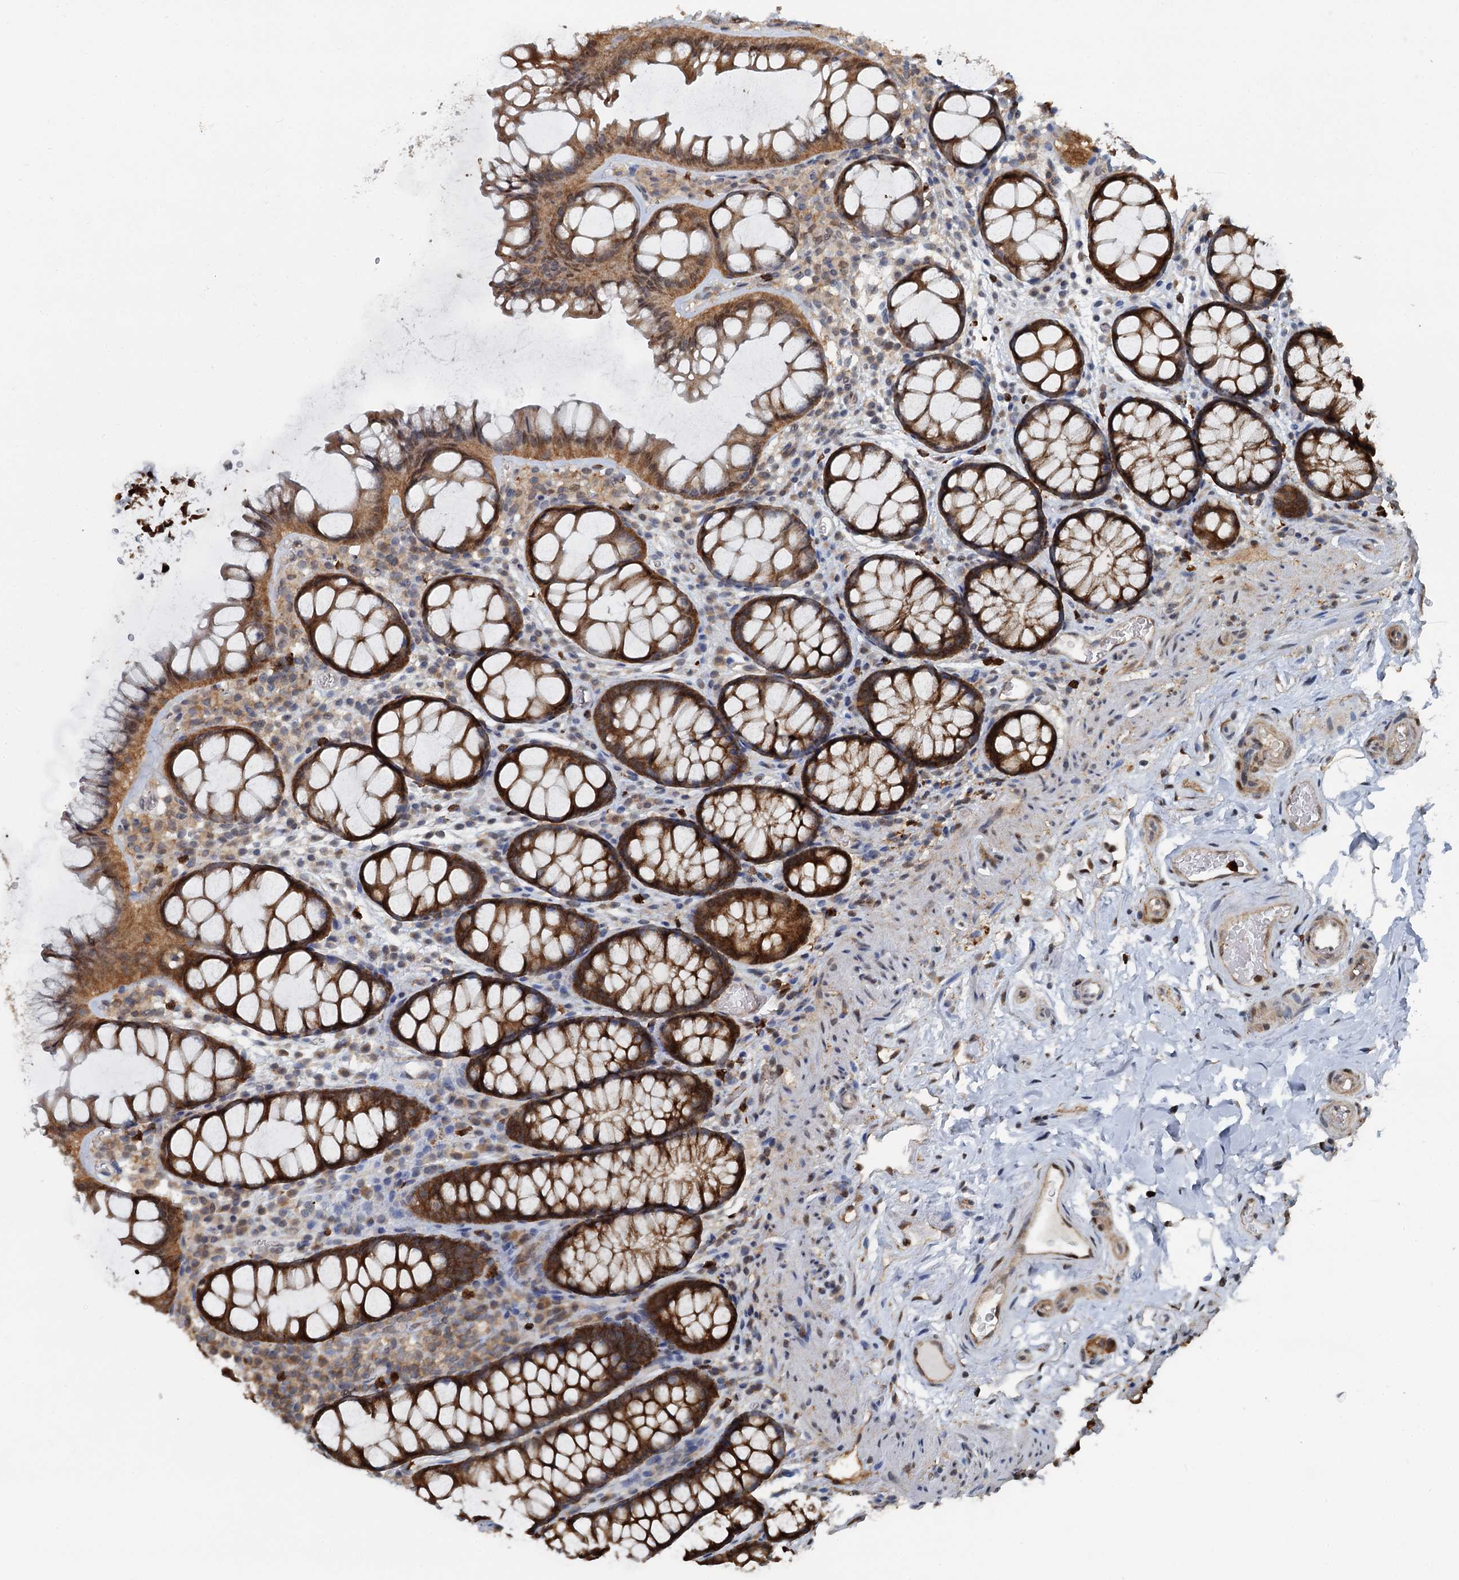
{"staining": {"intensity": "moderate", "quantity": ">75%", "location": "cytoplasmic/membranous,nuclear"}, "tissue": "colon", "cell_type": "Endothelial cells", "image_type": "normal", "snomed": [{"axis": "morphology", "description": "Normal tissue, NOS"}, {"axis": "topography", "description": "Colon"}], "caption": "About >75% of endothelial cells in unremarkable colon reveal moderate cytoplasmic/membranous,nuclear protein expression as visualized by brown immunohistochemical staining.", "gene": "GPI", "patient": {"sex": "female", "age": 82}}